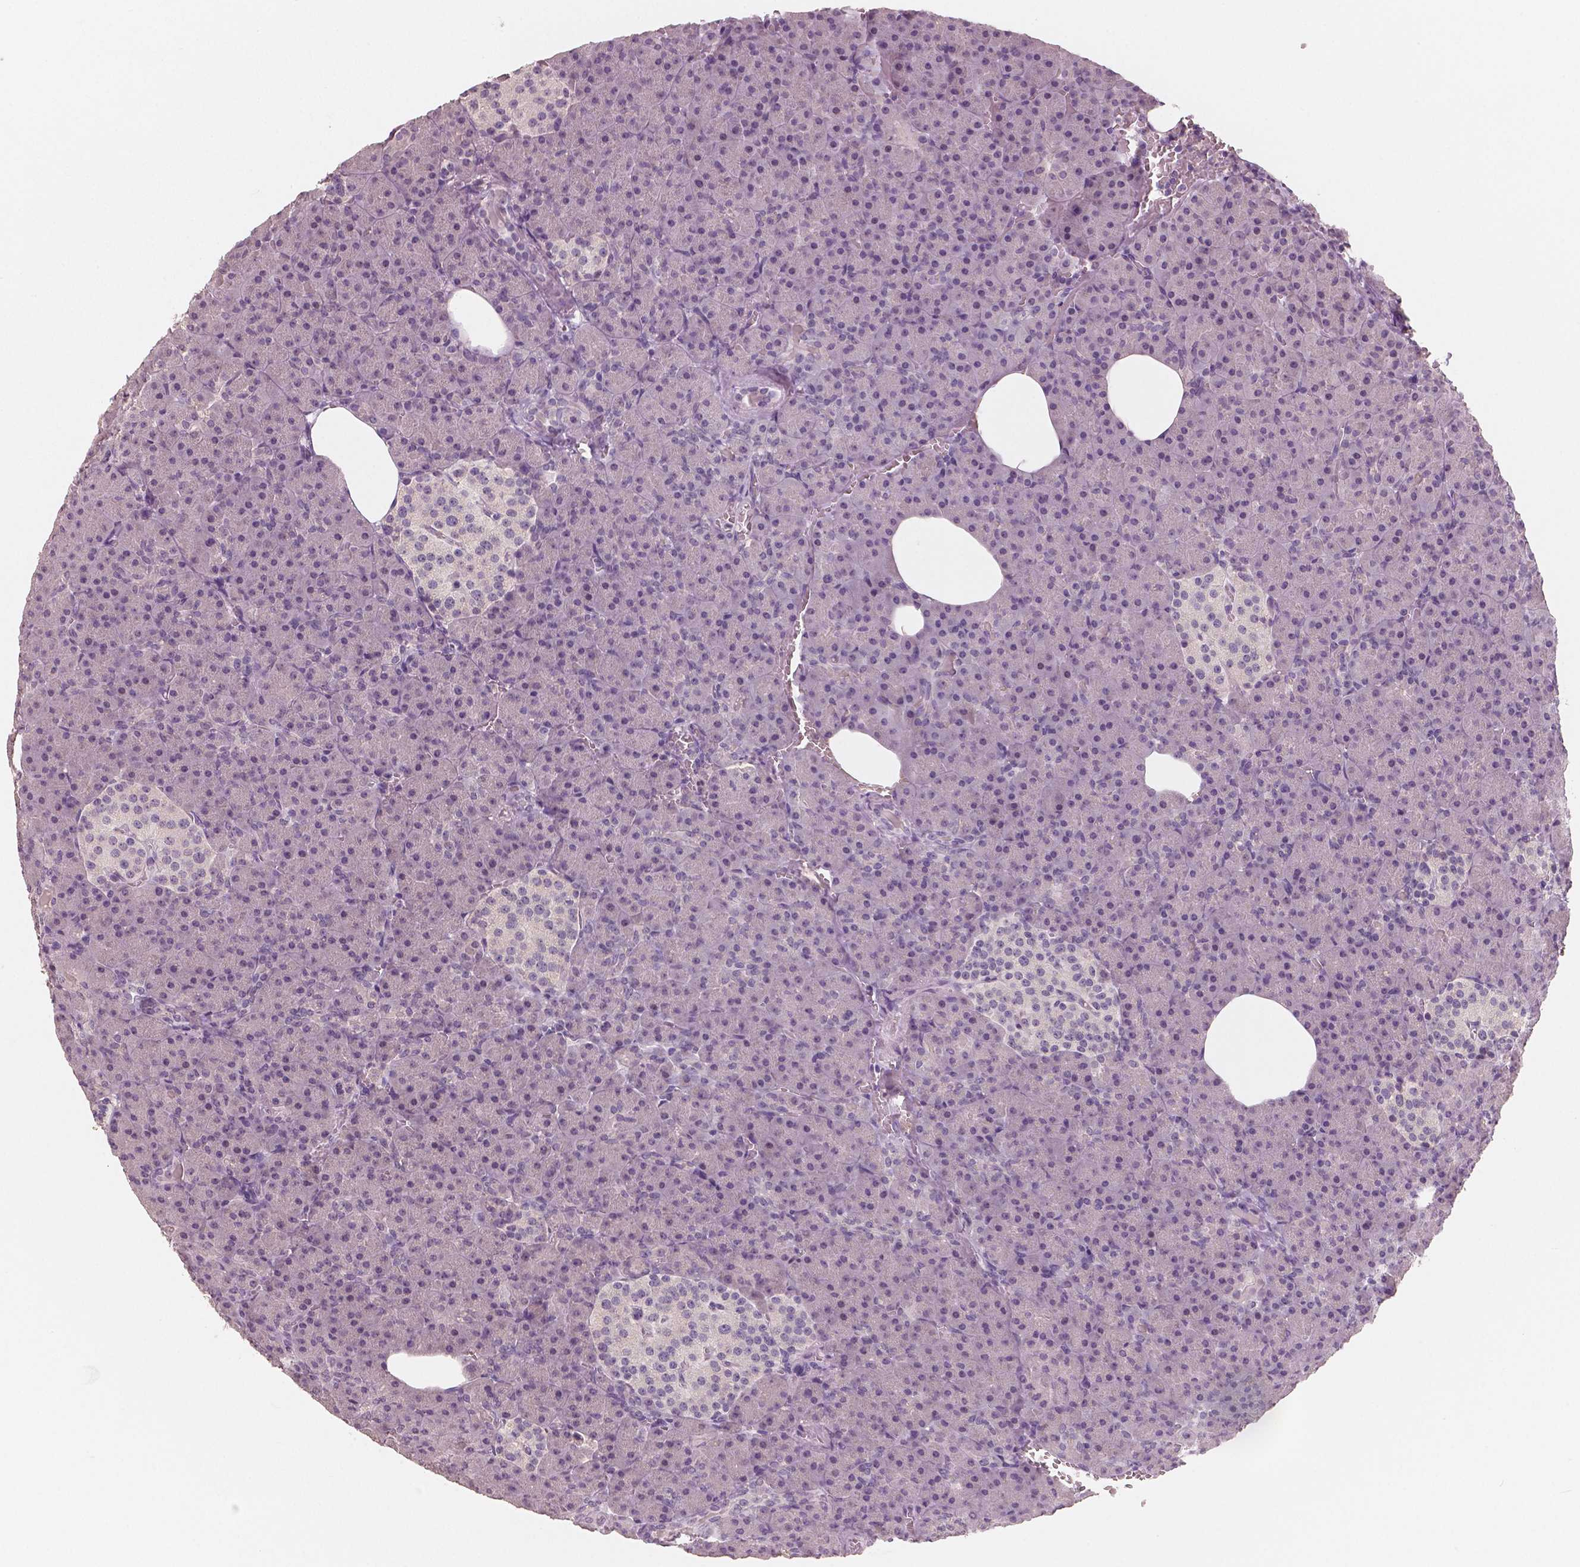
{"staining": {"intensity": "negative", "quantity": "none", "location": "none"}, "tissue": "pancreas", "cell_type": "Exocrine glandular cells", "image_type": "normal", "snomed": [{"axis": "morphology", "description": "Normal tissue, NOS"}, {"axis": "topography", "description": "Pancreas"}], "caption": "Human pancreas stained for a protein using immunohistochemistry (IHC) shows no staining in exocrine glandular cells.", "gene": "RNASE7", "patient": {"sex": "female", "age": 74}}